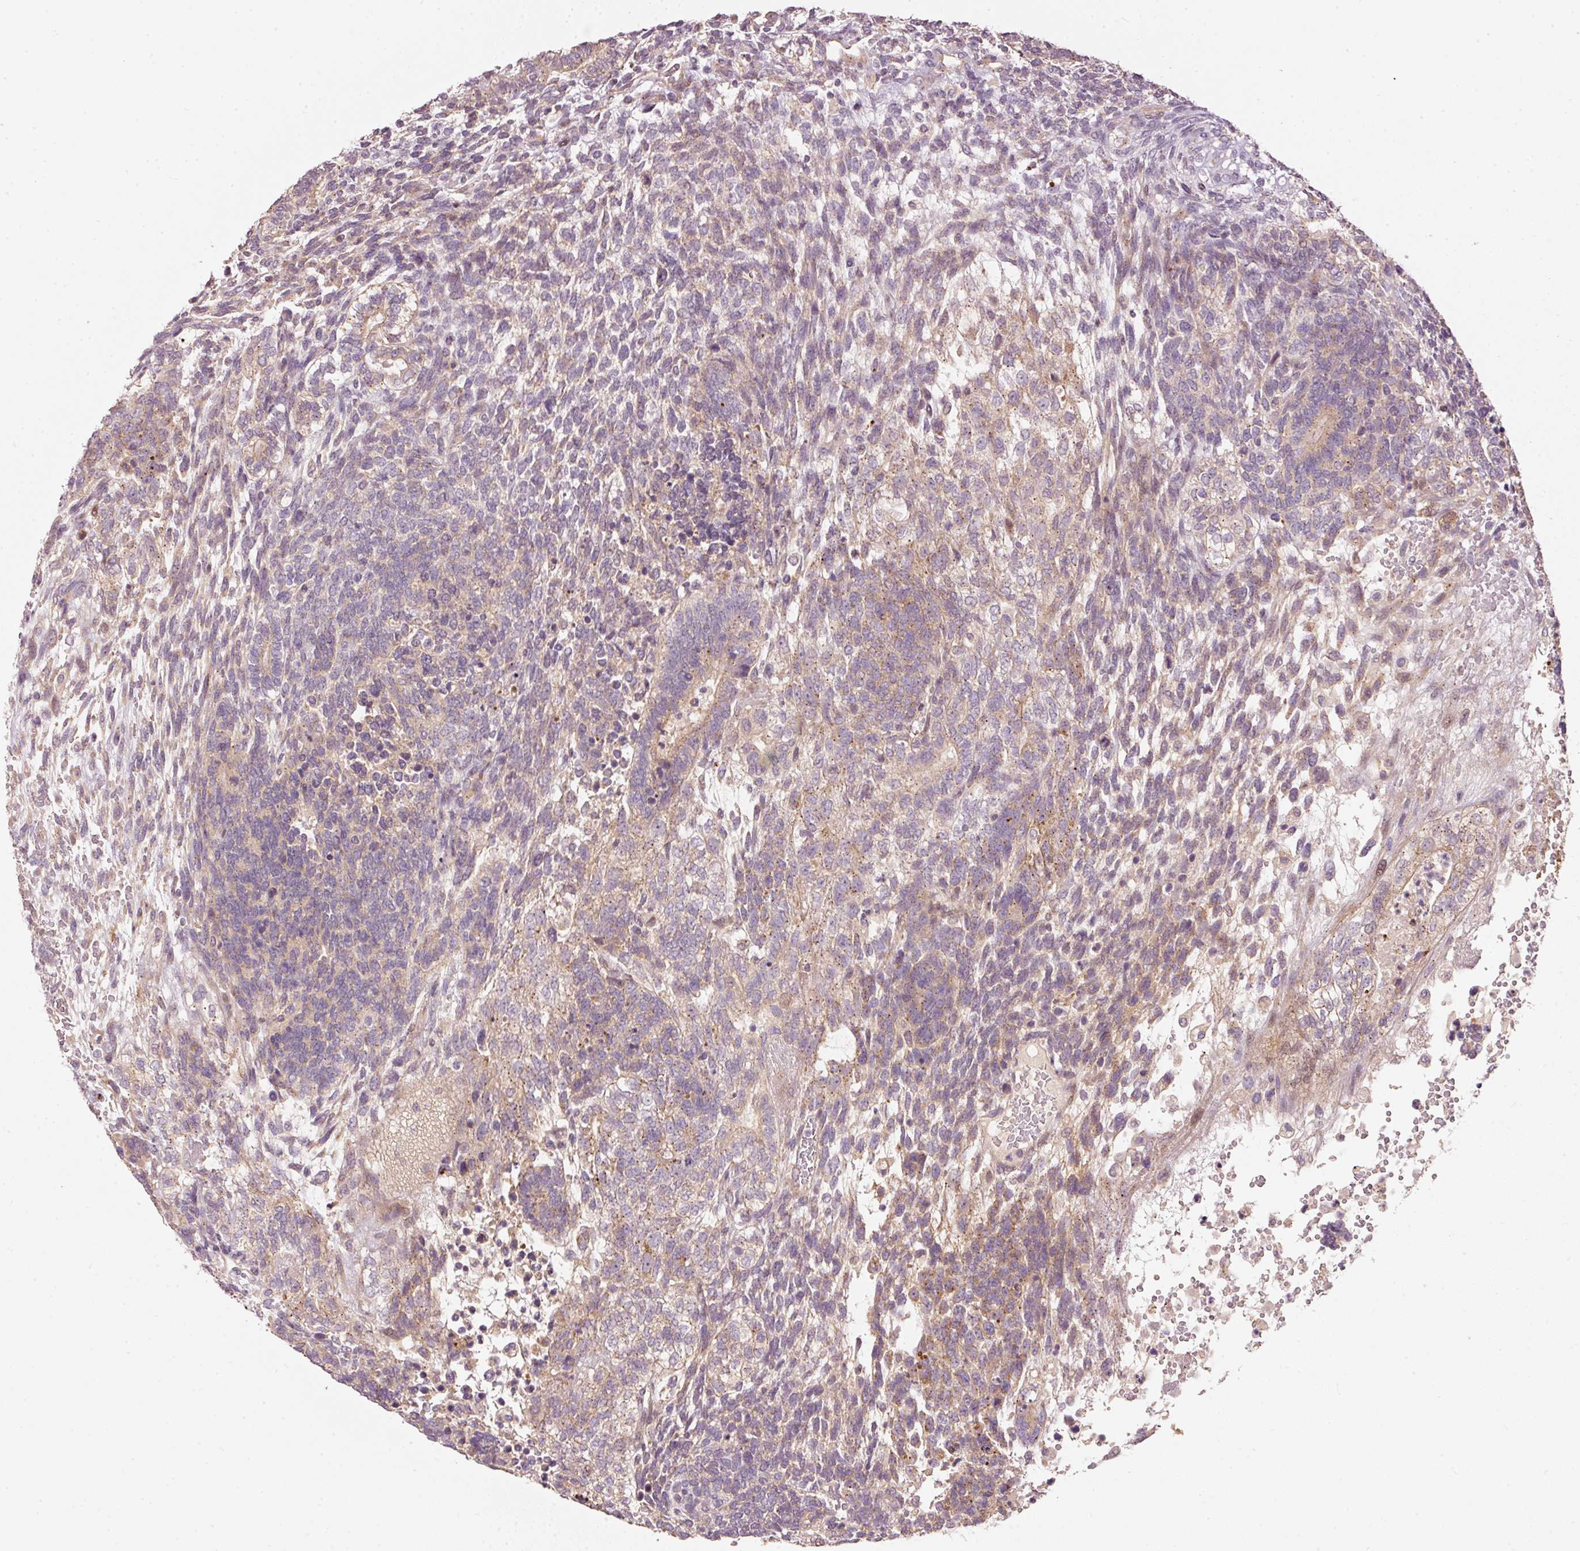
{"staining": {"intensity": "weak", "quantity": "25%-75%", "location": "cytoplasmic/membranous"}, "tissue": "testis cancer", "cell_type": "Tumor cells", "image_type": "cancer", "snomed": [{"axis": "morphology", "description": "Carcinoma, Embryonal, NOS"}, {"axis": "topography", "description": "Testis"}], "caption": "Embryonal carcinoma (testis) stained with a brown dye exhibits weak cytoplasmic/membranous positive expression in about 25%-75% of tumor cells.", "gene": "TOB2", "patient": {"sex": "male", "age": 23}}